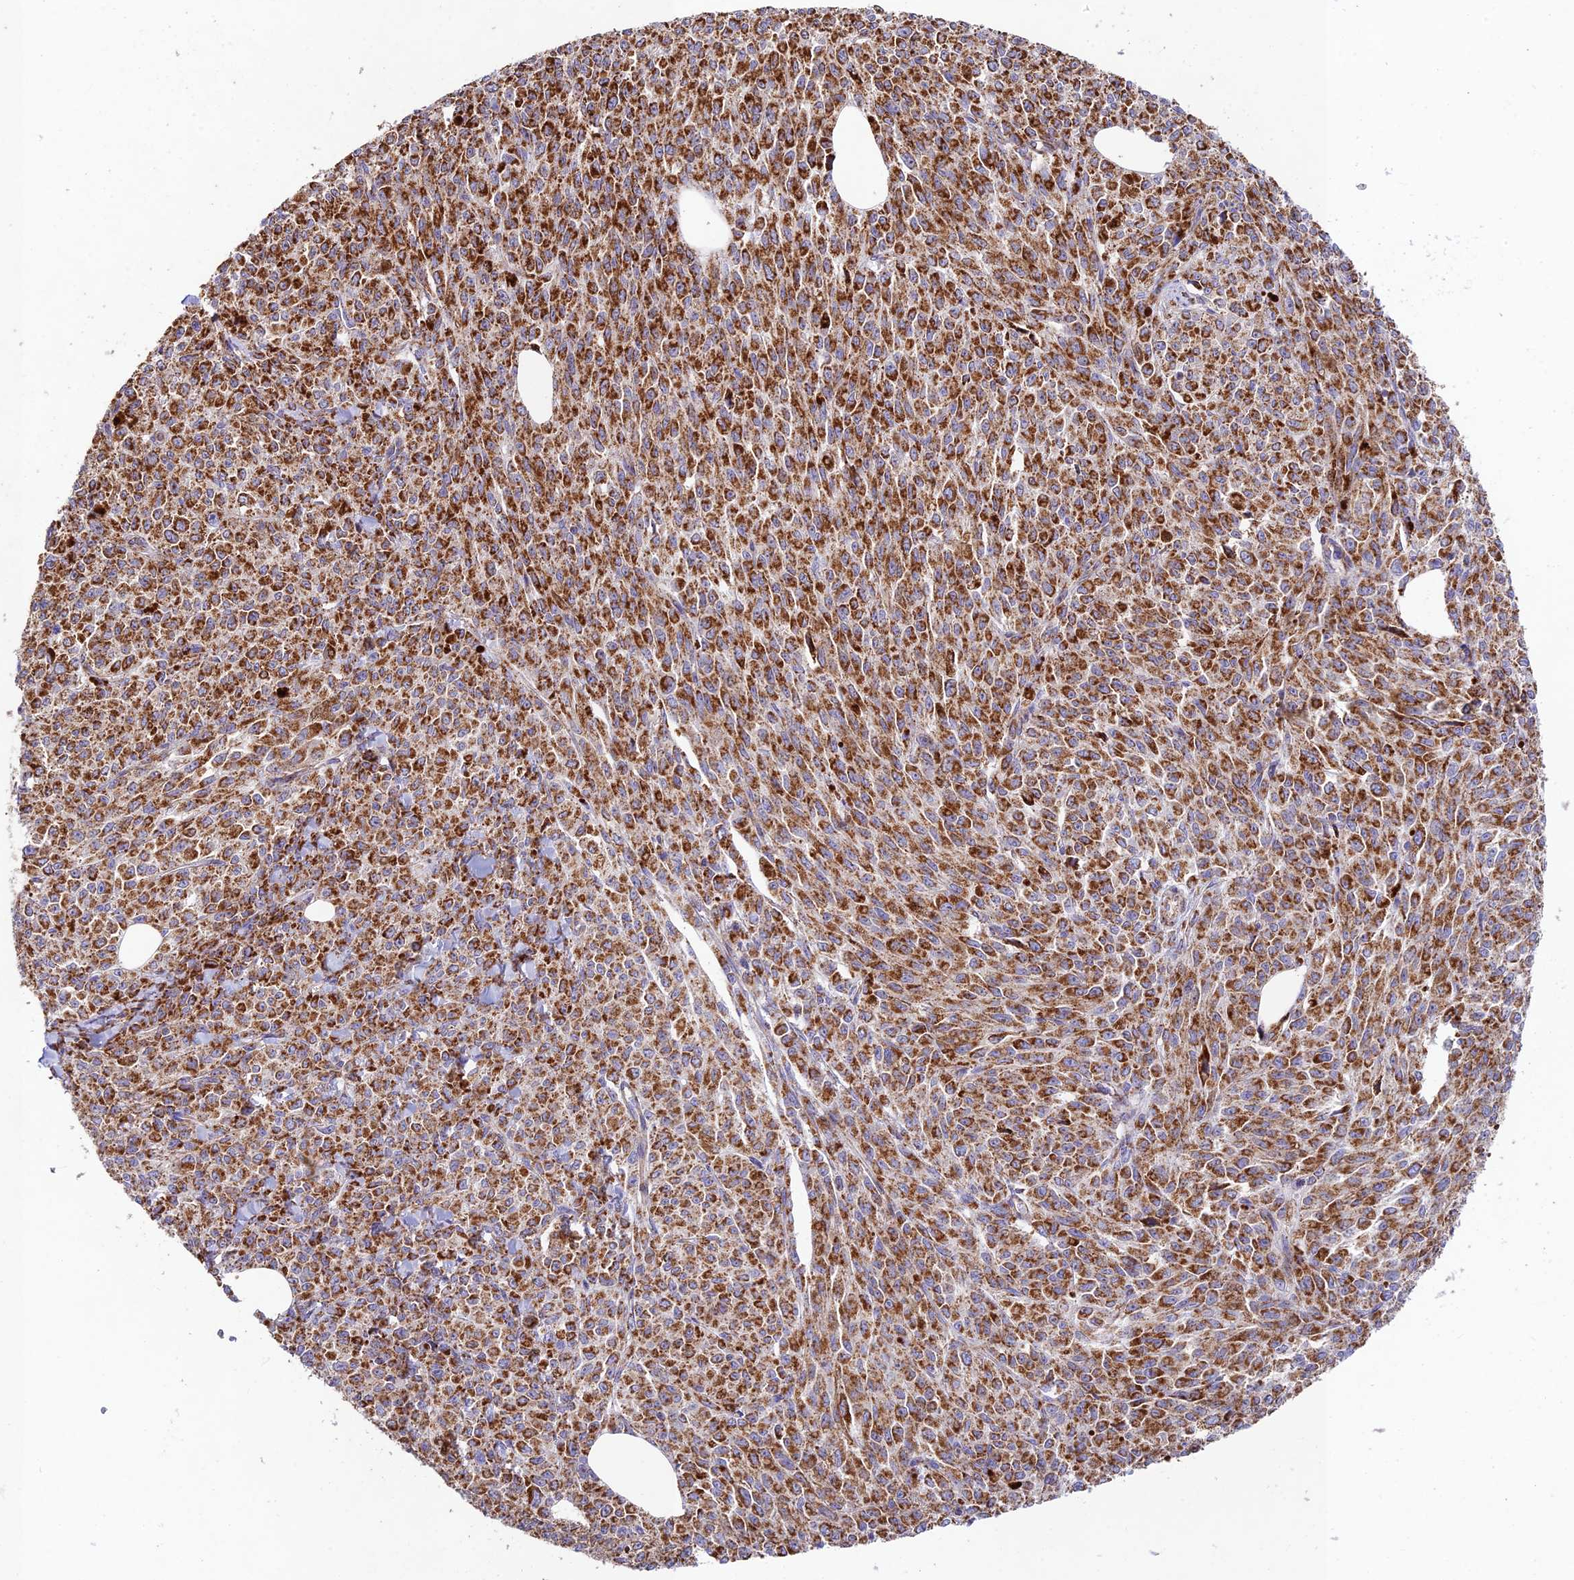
{"staining": {"intensity": "strong", "quantity": ">75%", "location": "cytoplasmic/membranous"}, "tissue": "melanoma", "cell_type": "Tumor cells", "image_type": "cancer", "snomed": [{"axis": "morphology", "description": "Malignant melanoma, NOS"}, {"axis": "topography", "description": "Skin"}], "caption": "Human melanoma stained with a protein marker exhibits strong staining in tumor cells.", "gene": "KHDC3L", "patient": {"sex": "female", "age": 52}}